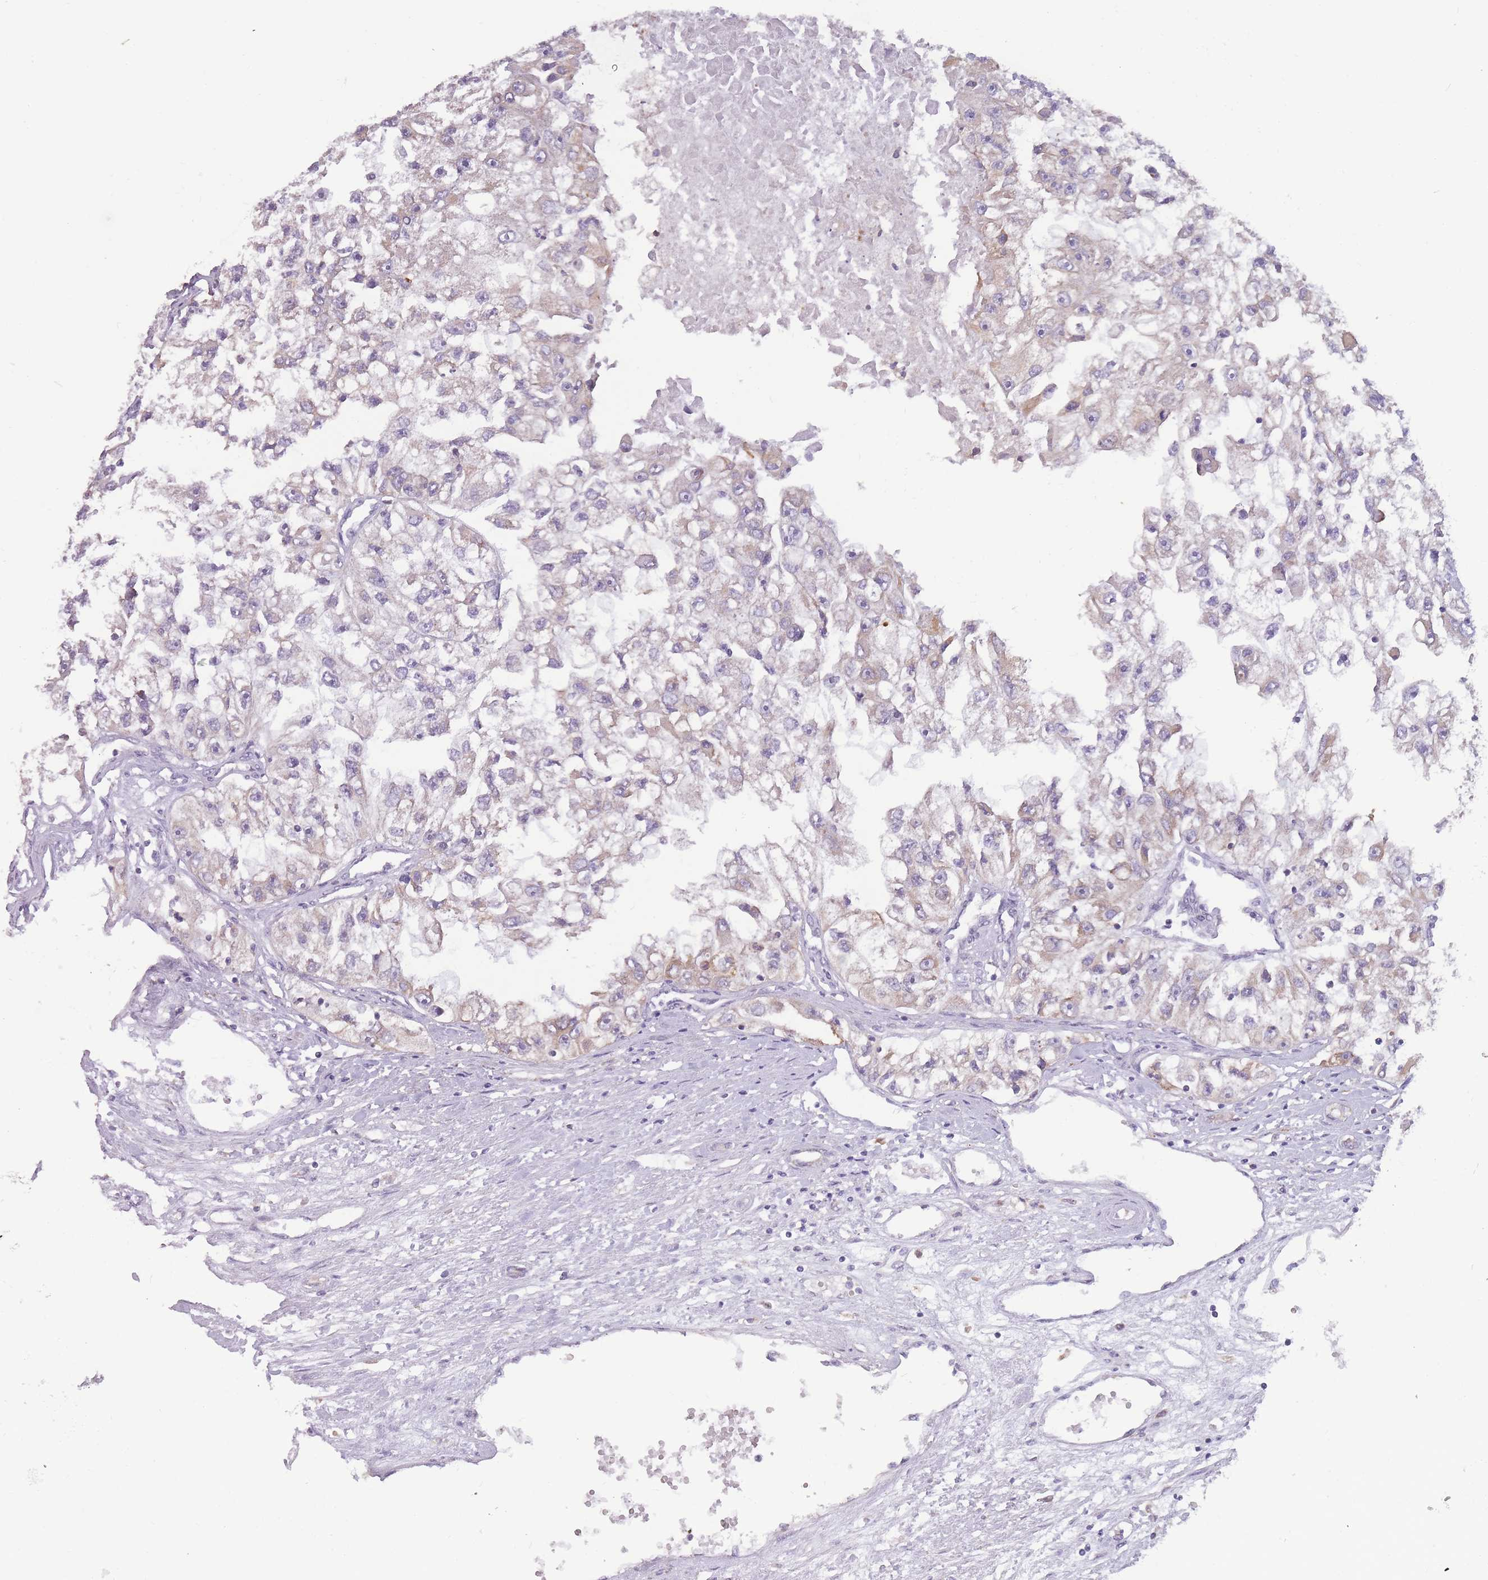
{"staining": {"intensity": "negative", "quantity": "none", "location": "none"}, "tissue": "renal cancer", "cell_type": "Tumor cells", "image_type": "cancer", "snomed": [{"axis": "morphology", "description": "Adenocarcinoma, NOS"}, {"axis": "topography", "description": "Kidney"}], "caption": "DAB immunohistochemical staining of human adenocarcinoma (renal) exhibits no significant expression in tumor cells. Nuclei are stained in blue.", "gene": "TRAPPC5", "patient": {"sex": "male", "age": 63}}